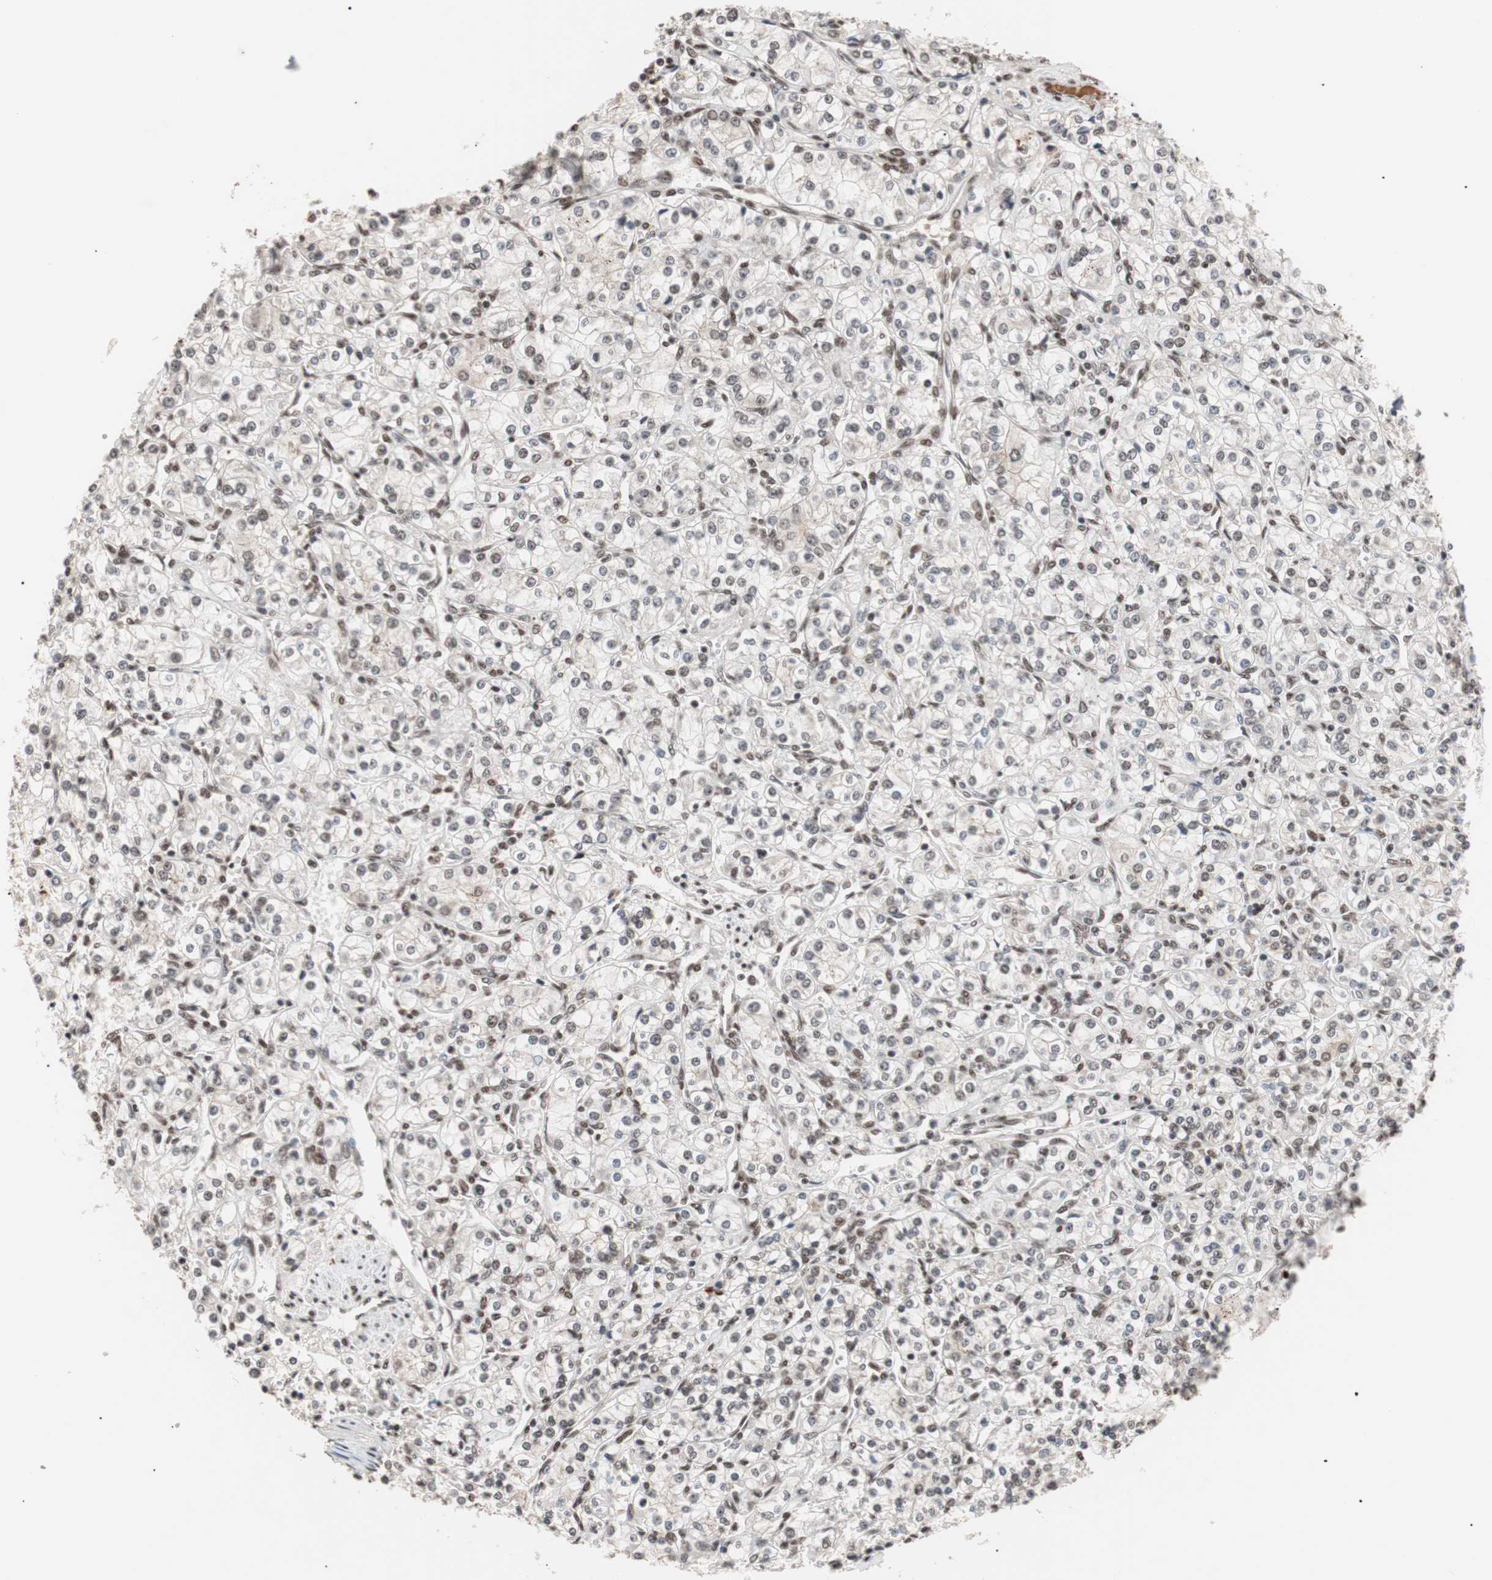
{"staining": {"intensity": "moderate", "quantity": ">75%", "location": "nuclear"}, "tissue": "renal cancer", "cell_type": "Tumor cells", "image_type": "cancer", "snomed": [{"axis": "morphology", "description": "Adenocarcinoma, NOS"}, {"axis": "topography", "description": "Kidney"}], "caption": "Renal cancer (adenocarcinoma) tissue reveals moderate nuclear expression in about >75% of tumor cells", "gene": "CHAMP1", "patient": {"sex": "male", "age": 77}}